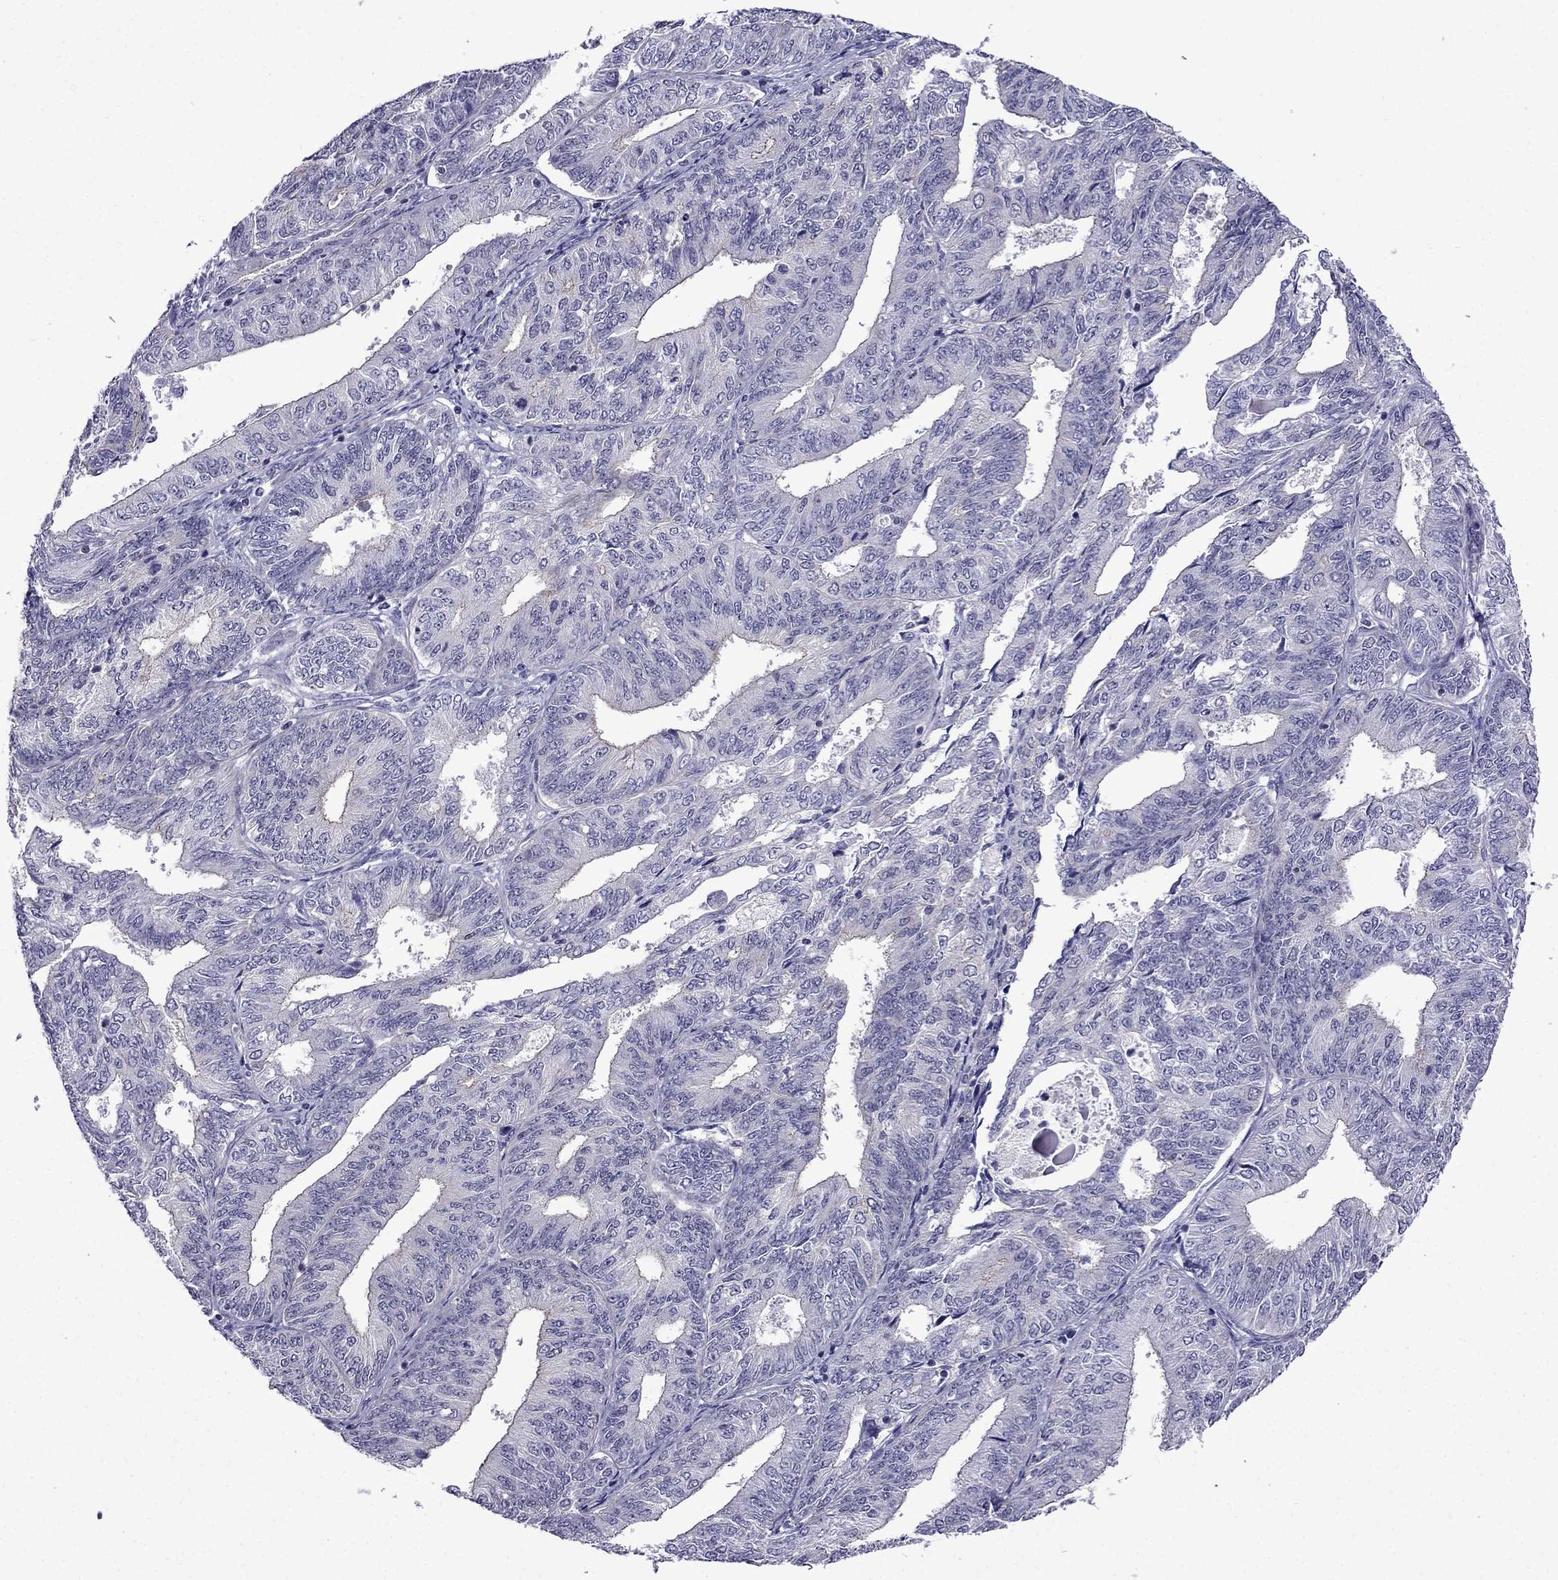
{"staining": {"intensity": "negative", "quantity": "none", "location": "none"}, "tissue": "endometrial cancer", "cell_type": "Tumor cells", "image_type": "cancer", "snomed": [{"axis": "morphology", "description": "Adenocarcinoma, NOS"}, {"axis": "topography", "description": "Endometrium"}], "caption": "There is no significant staining in tumor cells of endometrial cancer (adenocarcinoma).", "gene": "POM121L12", "patient": {"sex": "female", "age": 58}}